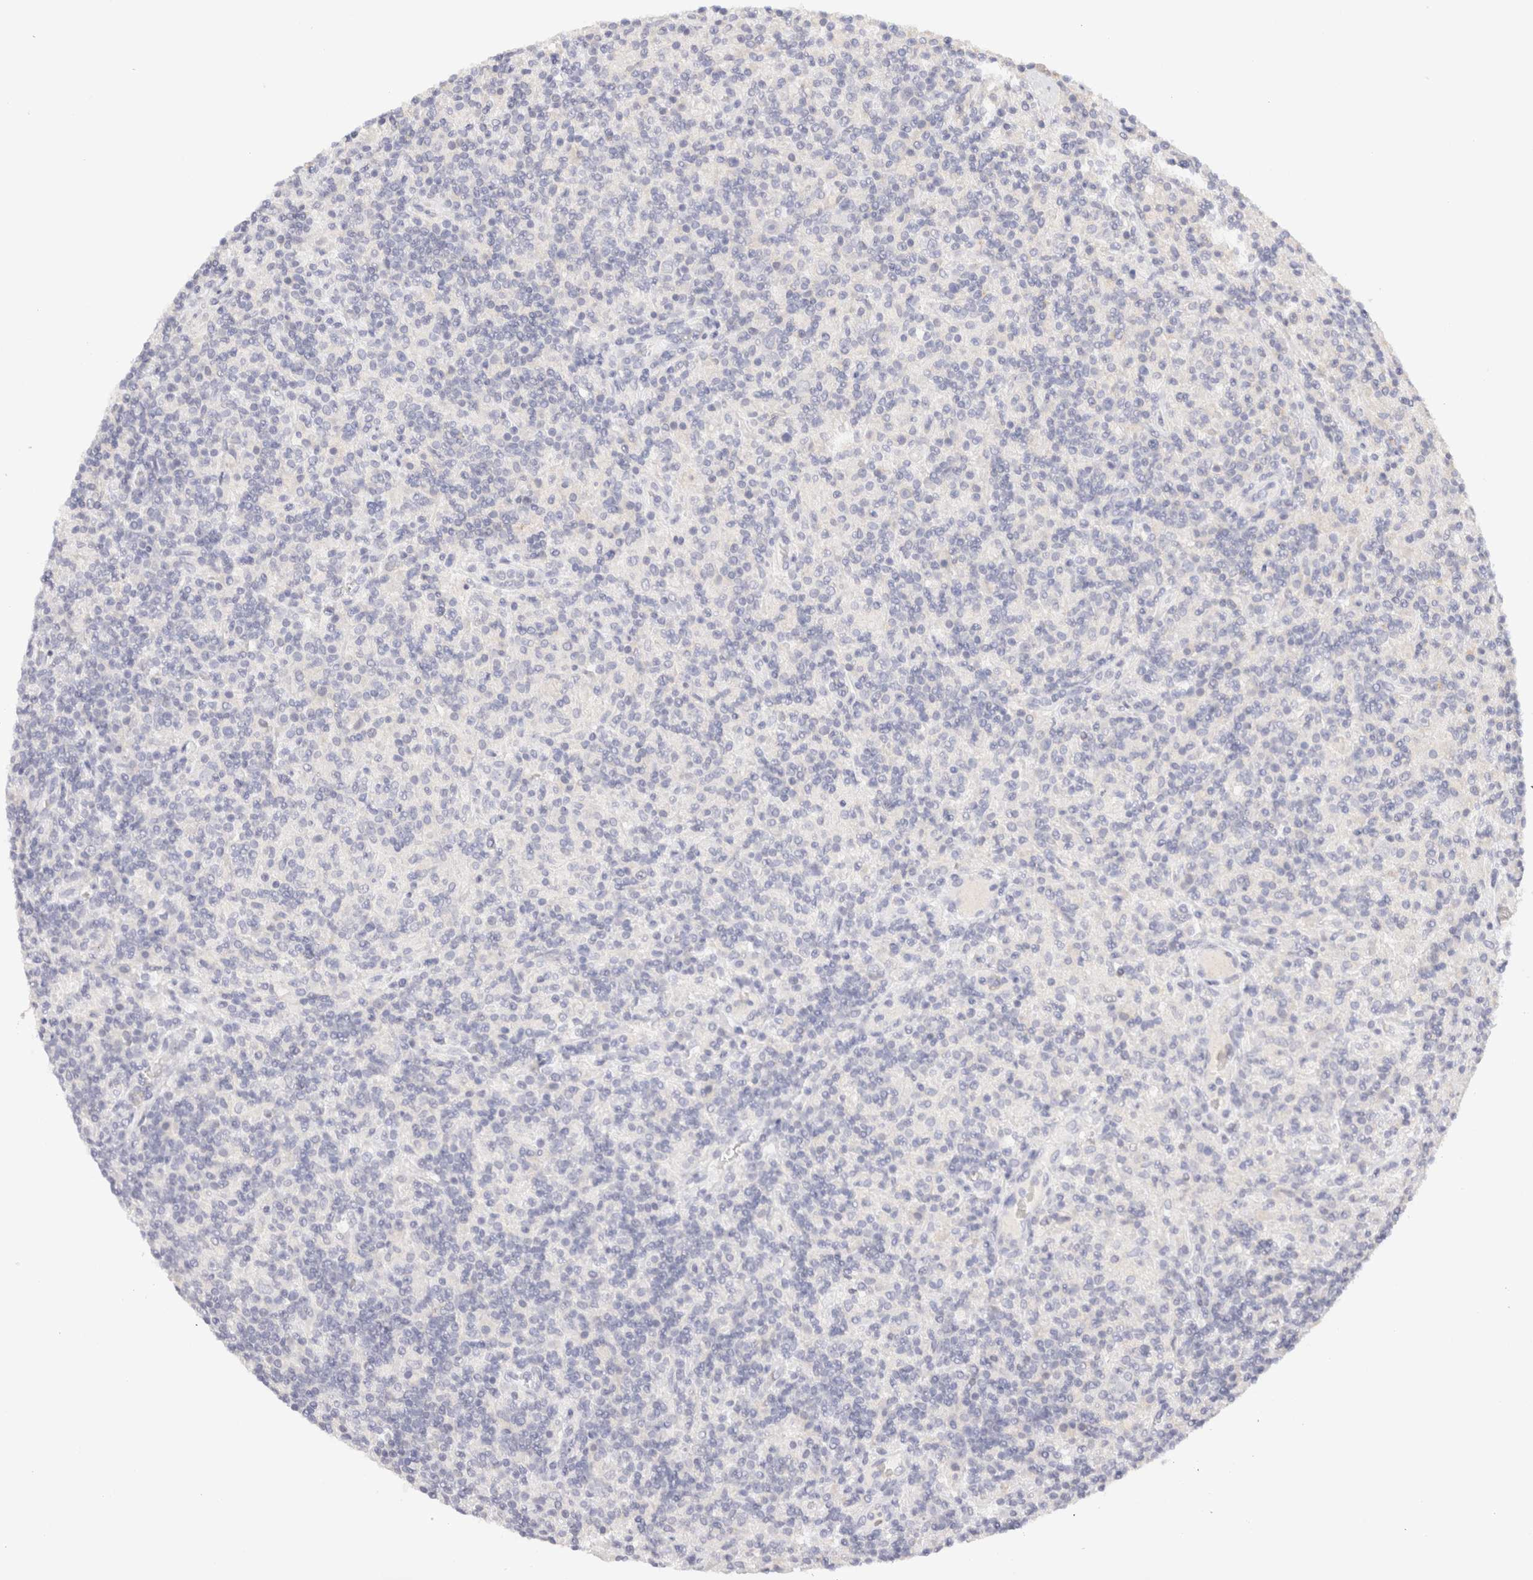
{"staining": {"intensity": "negative", "quantity": "none", "location": "none"}, "tissue": "lymphoma", "cell_type": "Tumor cells", "image_type": "cancer", "snomed": [{"axis": "morphology", "description": "Hodgkin's disease, NOS"}, {"axis": "topography", "description": "Lymph node"}], "caption": "Immunohistochemistry (IHC) photomicrograph of human Hodgkin's disease stained for a protein (brown), which shows no positivity in tumor cells.", "gene": "SCGB2A2", "patient": {"sex": "male", "age": 70}}